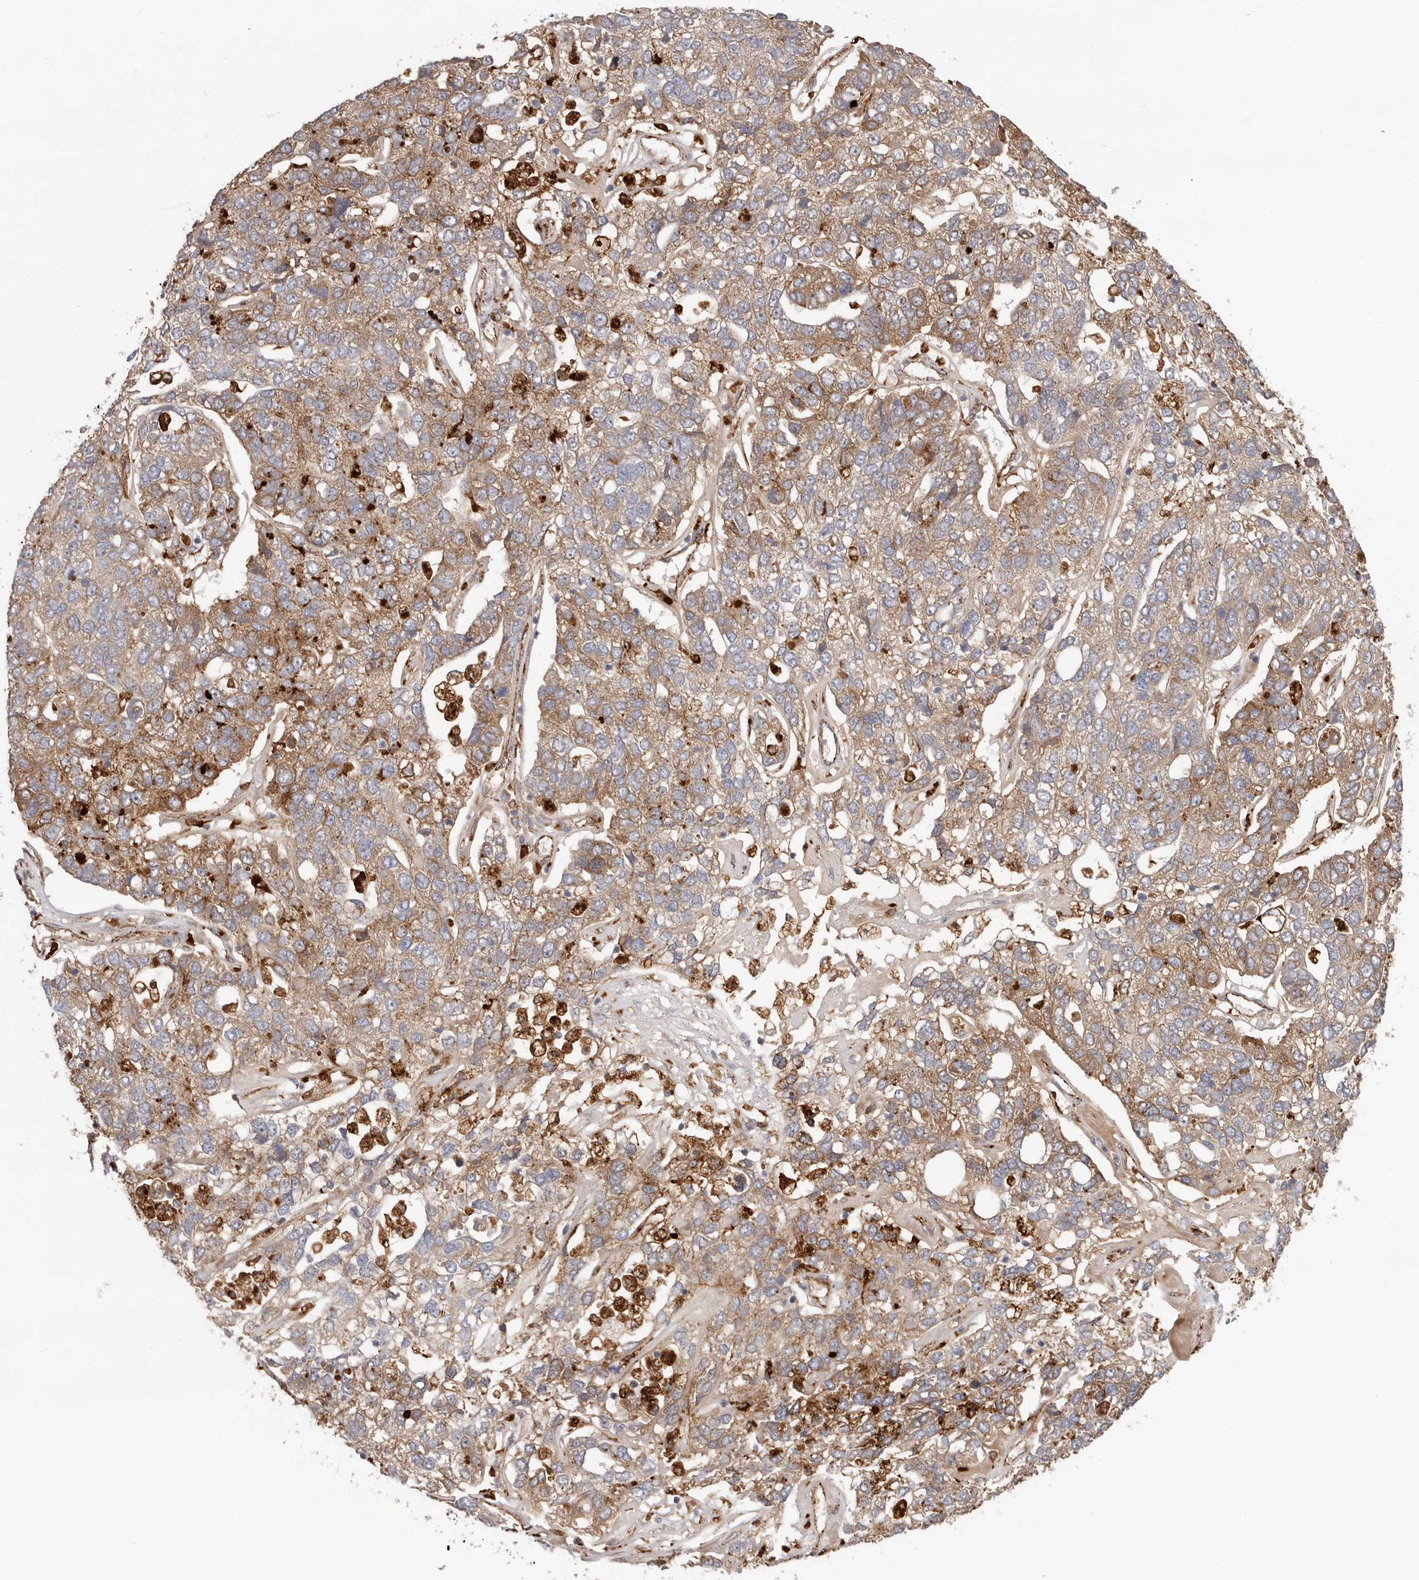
{"staining": {"intensity": "moderate", "quantity": ">75%", "location": "cytoplasmic/membranous"}, "tissue": "pancreatic cancer", "cell_type": "Tumor cells", "image_type": "cancer", "snomed": [{"axis": "morphology", "description": "Adenocarcinoma, NOS"}, {"axis": "topography", "description": "Pancreas"}], "caption": "Adenocarcinoma (pancreatic) was stained to show a protein in brown. There is medium levels of moderate cytoplasmic/membranous staining in about >75% of tumor cells.", "gene": "GRN", "patient": {"sex": "female", "age": 61}}